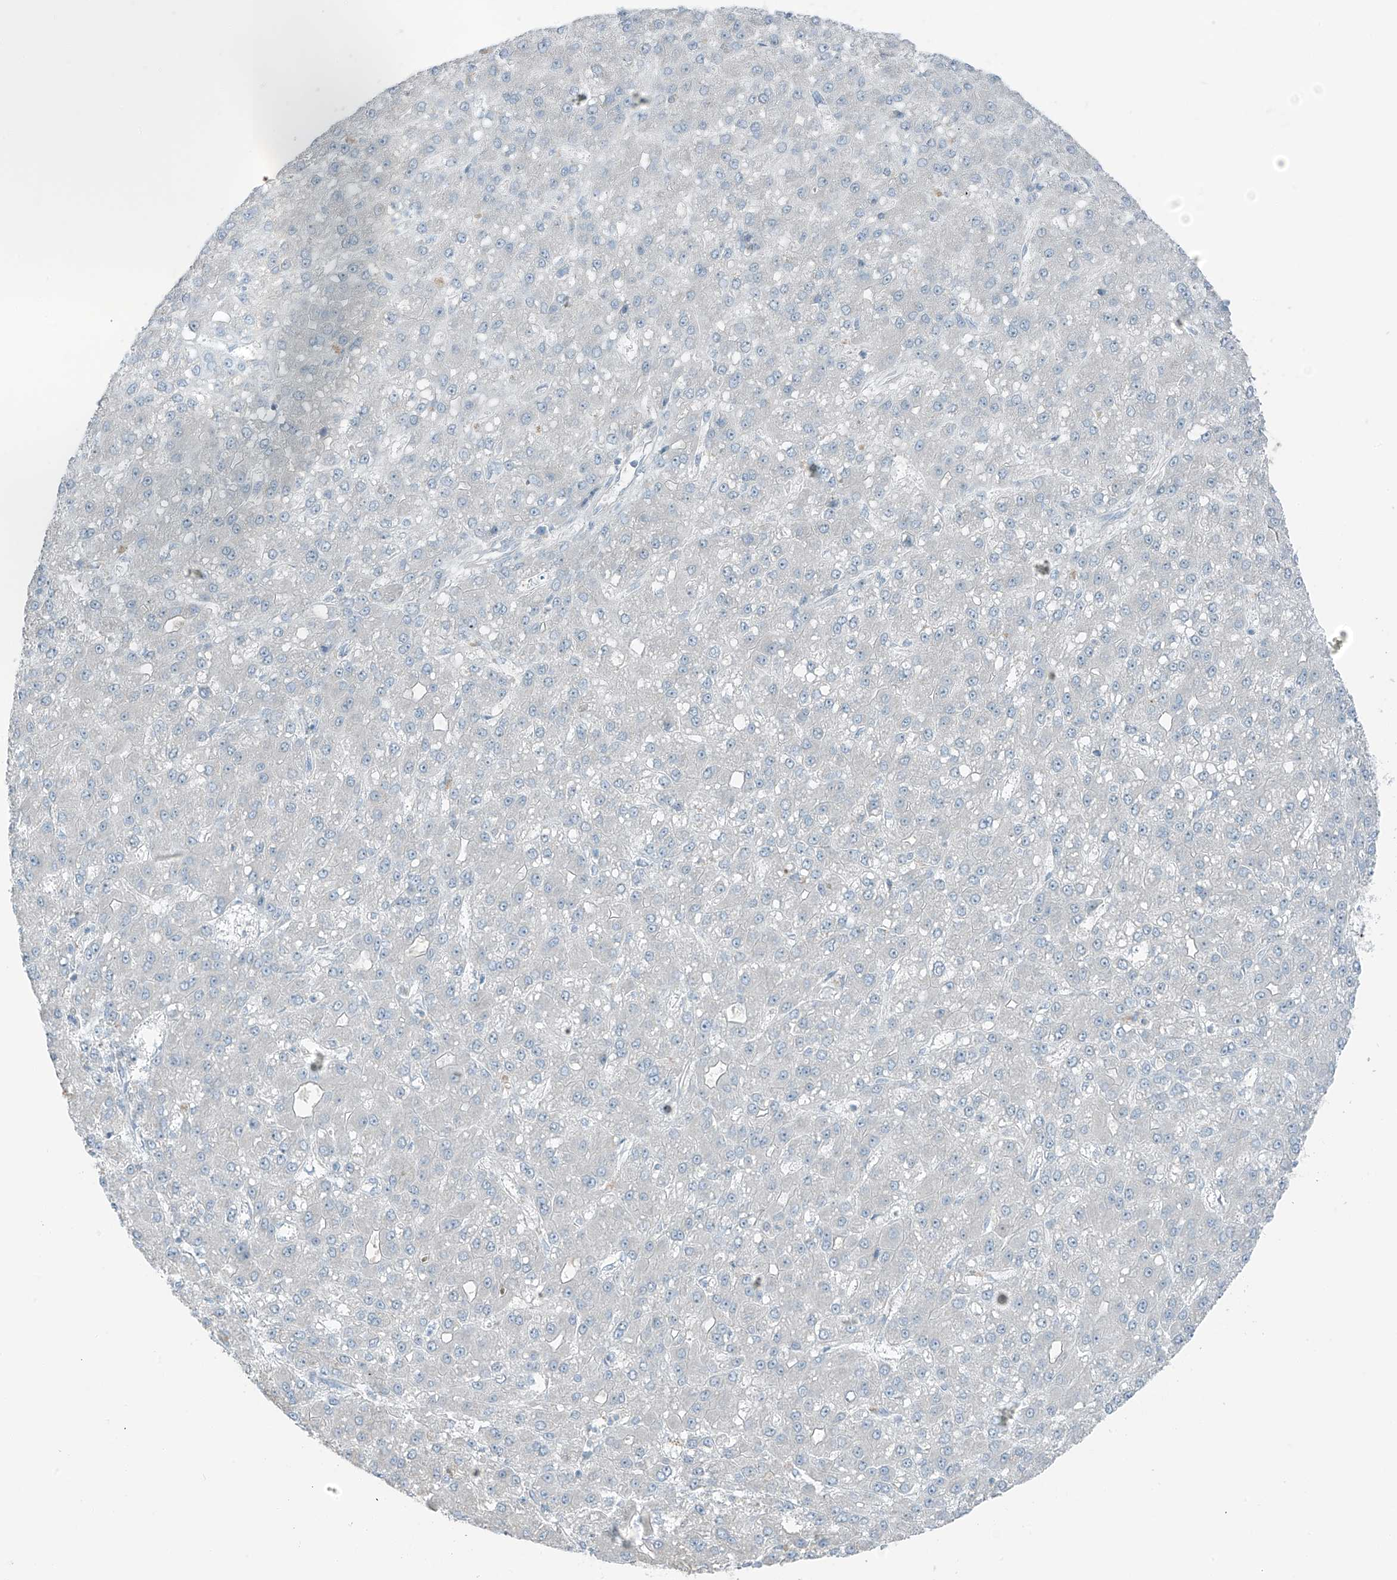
{"staining": {"intensity": "negative", "quantity": "none", "location": "none"}, "tissue": "liver cancer", "cell_type": "Tumor cells", "image_type": "cancer", "snomed": [{"axis": "morphology", "description": "Carcinoma, Hepatocellular, NOS"}, {"axis": "topography", "description": "Liver"}], "caption": "Immunohistochemistry (IHC) image of neoplastic tissue: human liver hepatocellular carcinoma stained with DAB (3,3'-diaminobenzidine) shows no significant protein staining in tumor cells.", "gene": "FAM131C", "patient": {"sex": "male", "age": 67}}